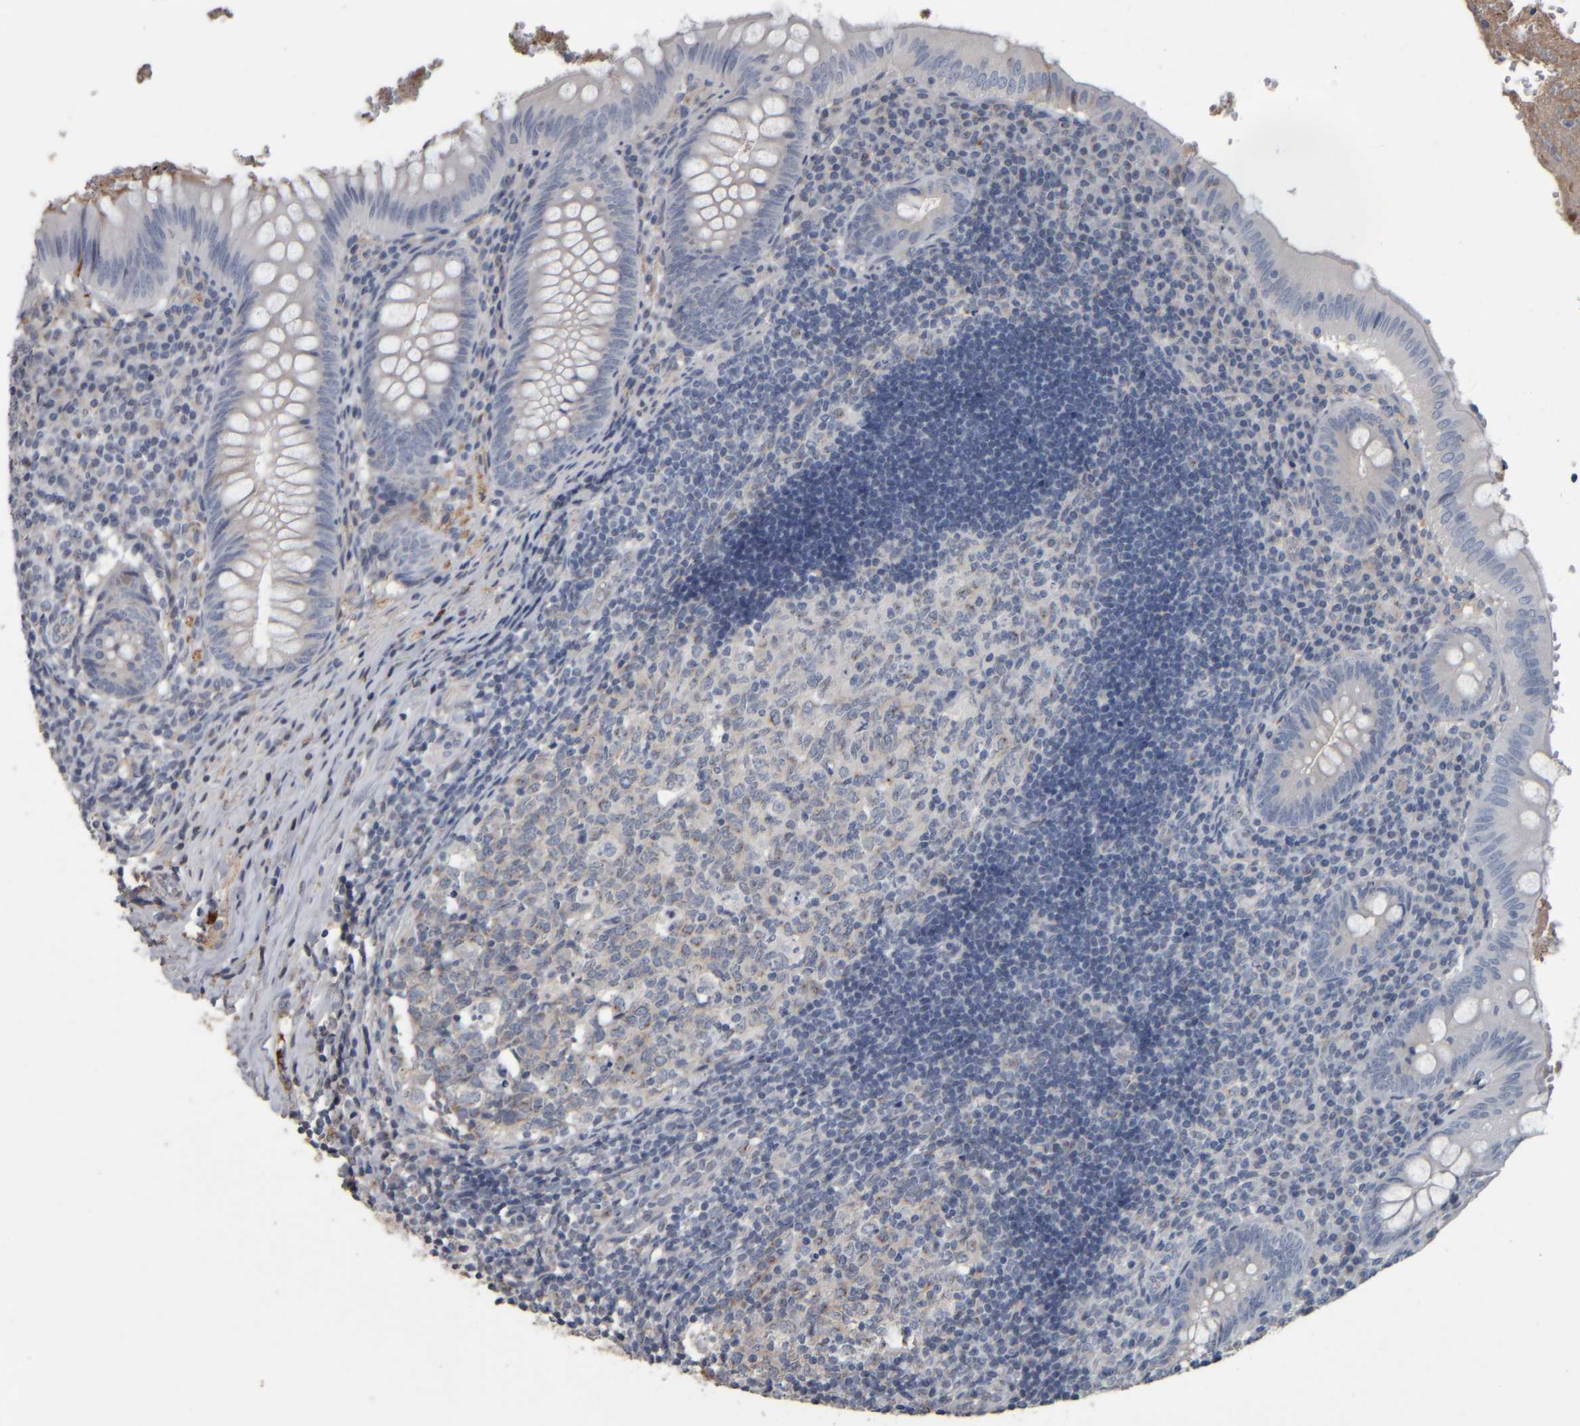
{"staining": {"intensity": "negative", "quantity": "none", "location": "none"}, "tissue": "appendix", "cell_type": "Glandular cells", "image_type": "normal", "snomed": [{"axis": "morphology", "description": "Normal tissue, NOS"}, {"axis": "topography", "description": "Appendix"}], "caption": "DAB immunohistochemical staining of unremarkable appendix displays no significant positivity in glandular cells.", "gene": "CAVIN4", "patient": {"sex": "male", "age": 8}}